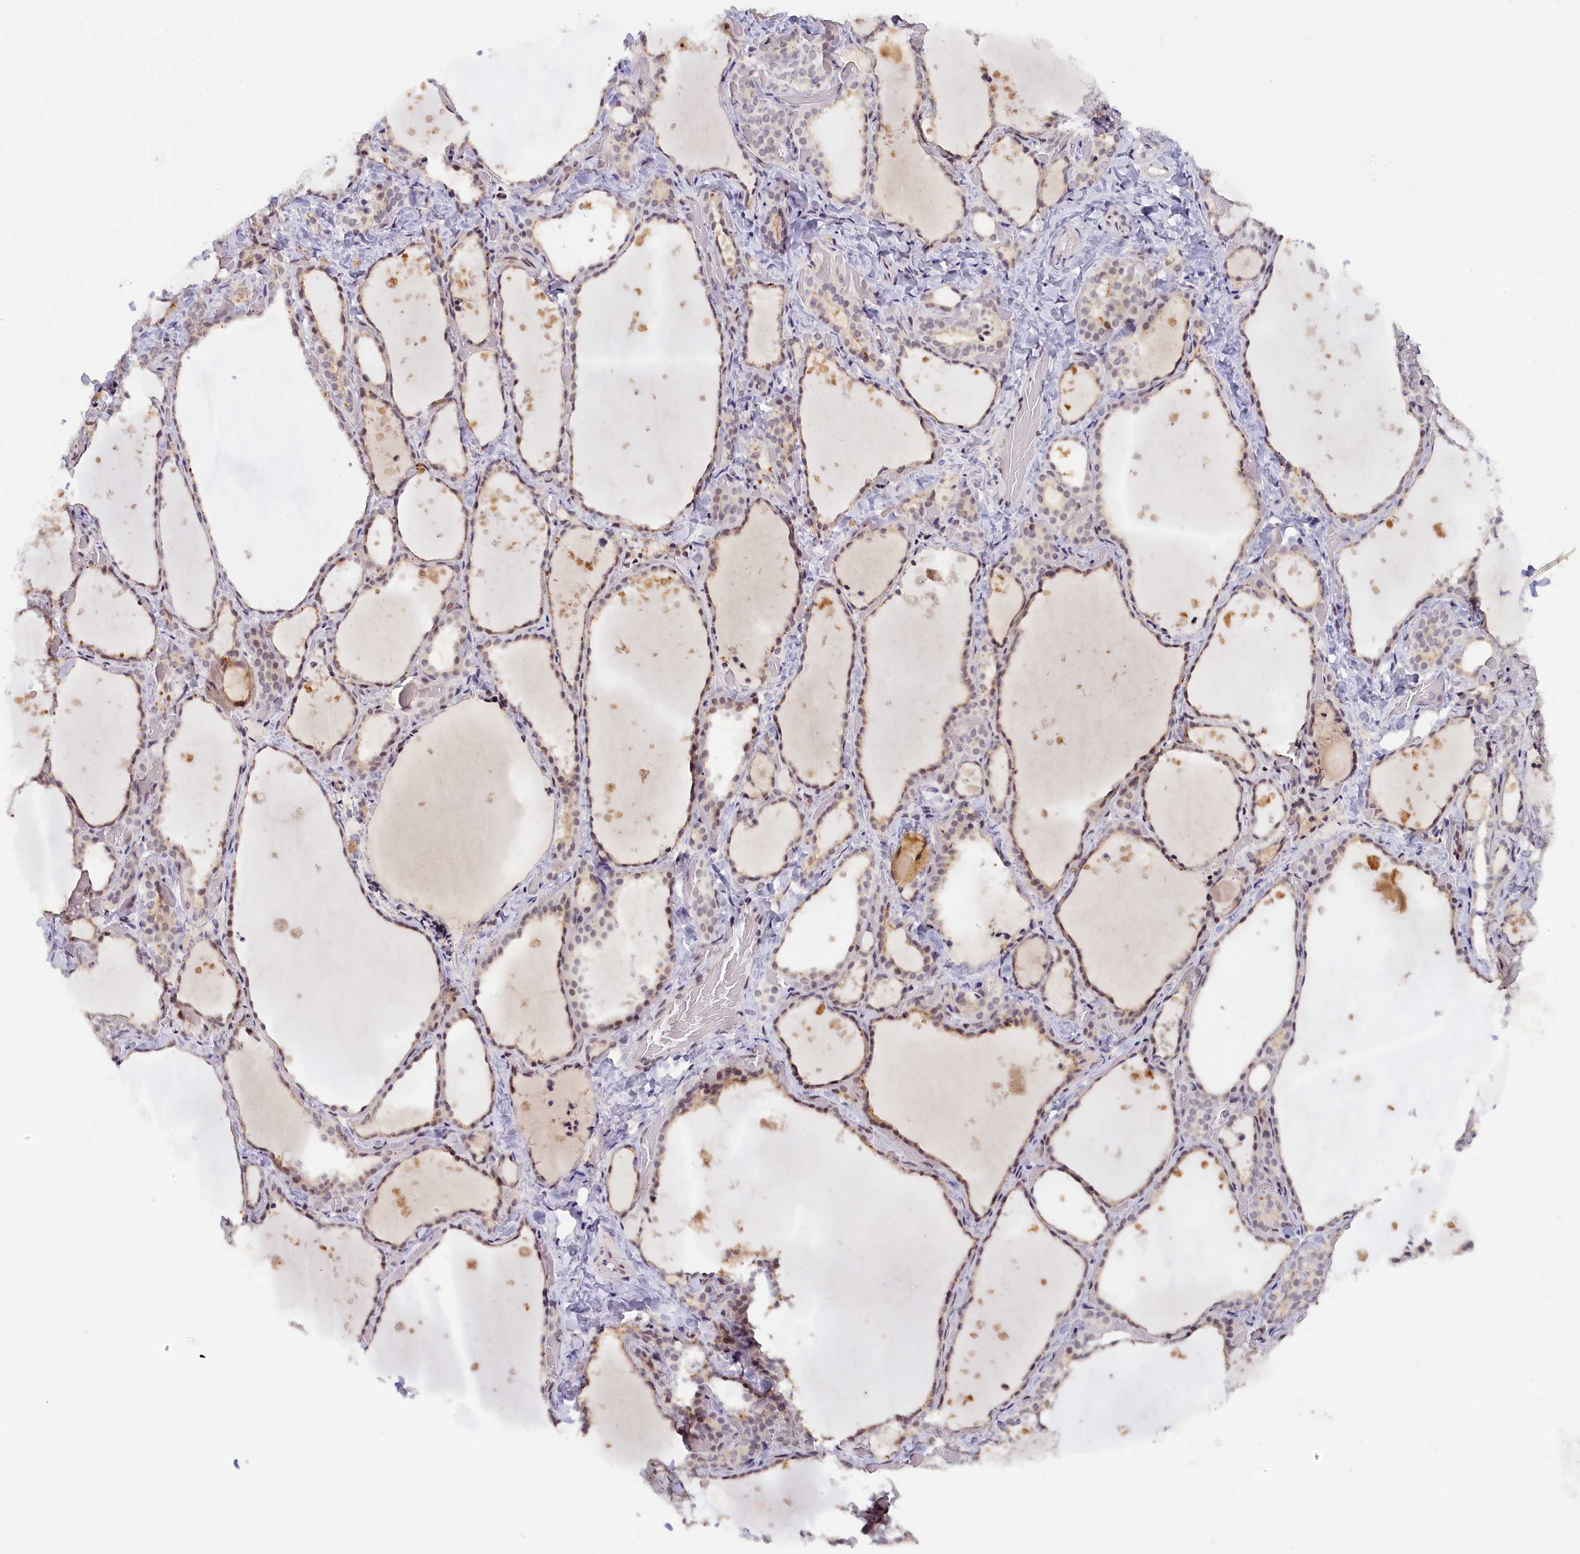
{"staining": {"intensity": "moderate", "quantity": "25%-75%", "location": "cytoplasmic/membranous,nuclear"}, "tissue": "thyroid gland", "cell_type": "Glandular cells", "image_type": "normal", "snomed": [{"axis": "morphology", "description": "Normal tissue, NOS"}, {"axis": "topography", "description": "Thyroid gland"}], "caption": "High-magnification brightfield microscopy of benign thyroid gland stained with DAB (brown) and counterstained with hematoxylin (blue). glandular cells exhibit moderate cytoplasmic/membranous,nuclear expression is identified in approximately25%-75% of cells.", "gene": "SEC31B", "patient": {"sex": "female", "age": 44}}